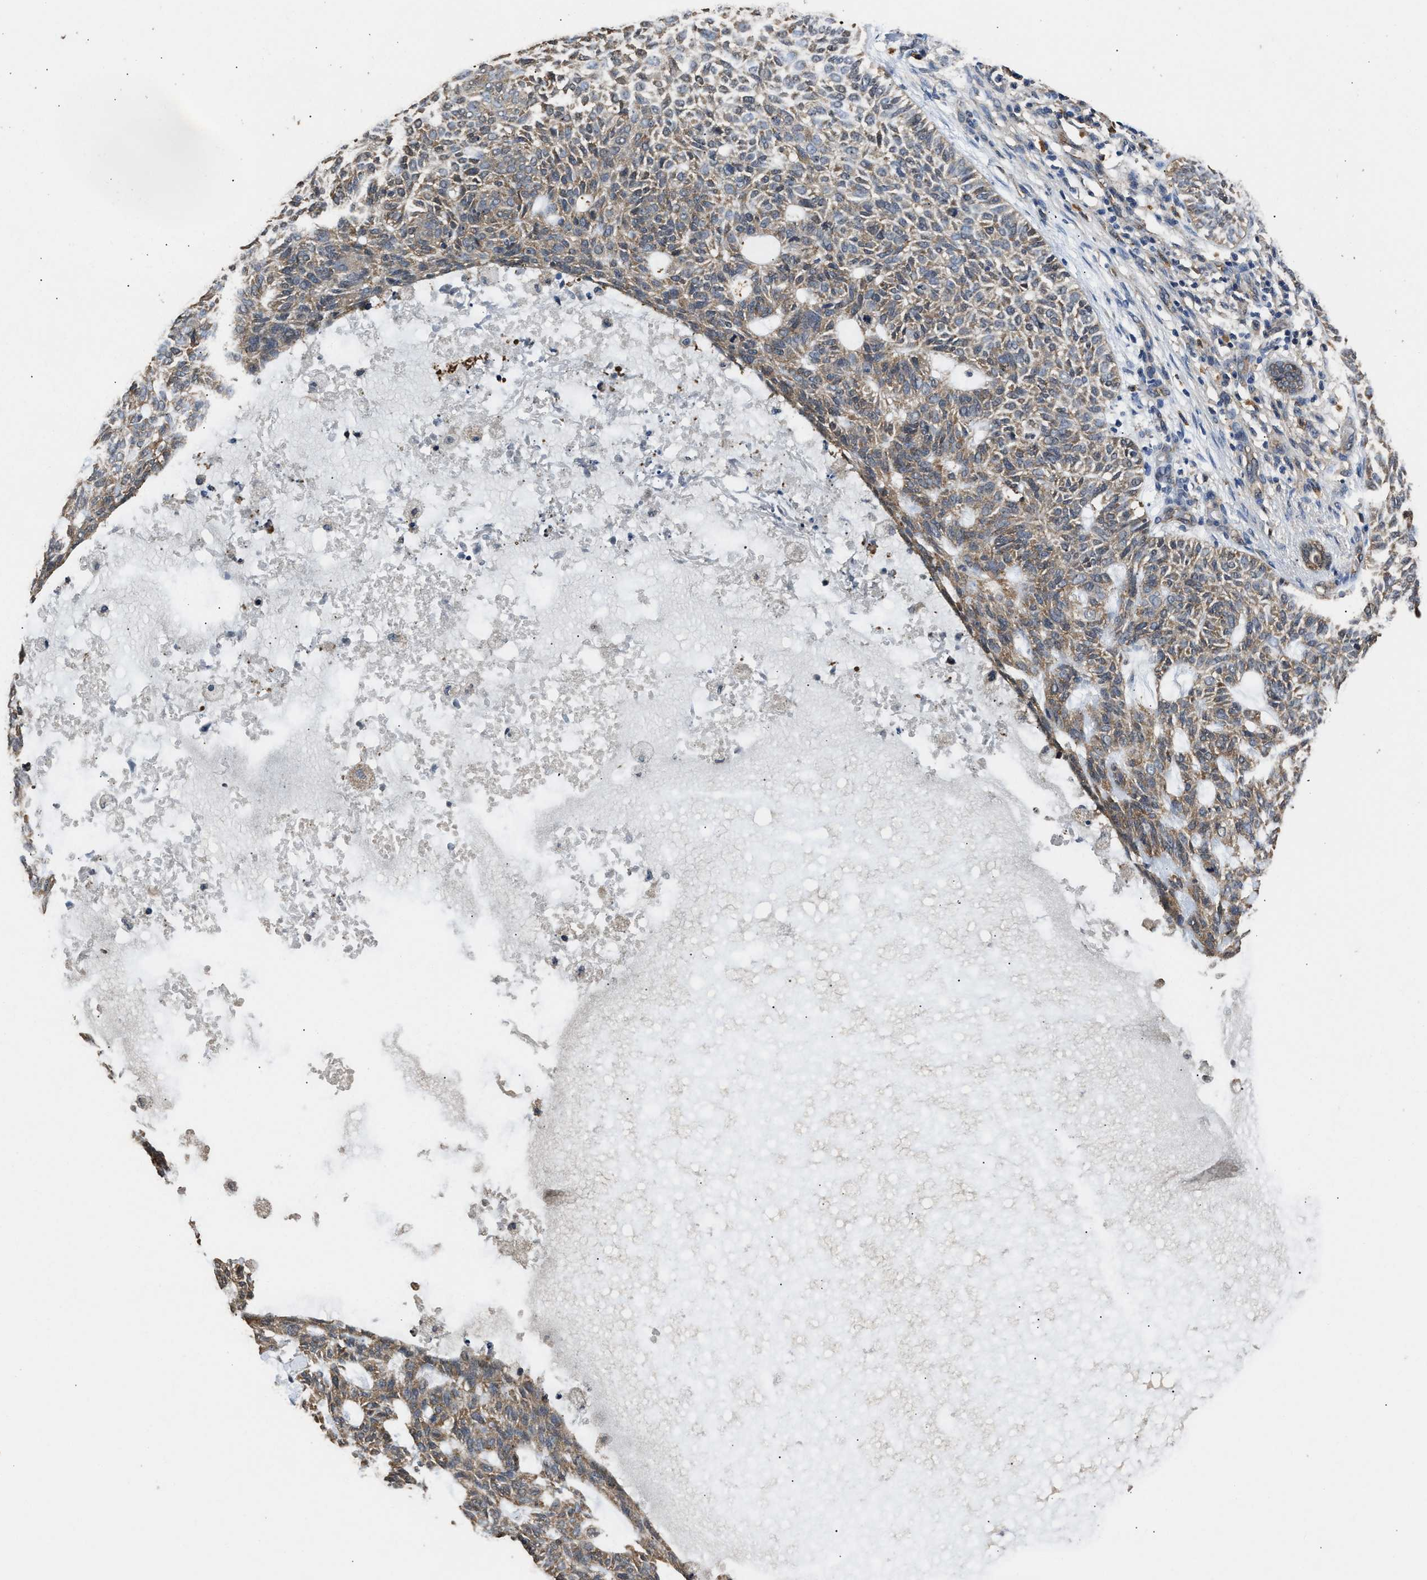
{"staining": {"intensity": "moderate", "quantity": ">75%", "location": "cytoplasmic/membranous"}, "tissue": "skin cancer", "cell_type": "Tumor cells", "image_type": "cancer", "snomed": [{"axis": "morphology", "description": "Basal cell carcinoma"}, {"axis": "topography", "description": "Skin"}], "caption": "A medium amount of moderate cytoplasmic/membranous staining is seen in about >75% of tumor cells in skin basal cell carcinoma tissue. (Brightfield microscopy of DAB IHC at high magnification).", "gene": "YWHAE", "patient": {"sex": "male", "age": 87}}